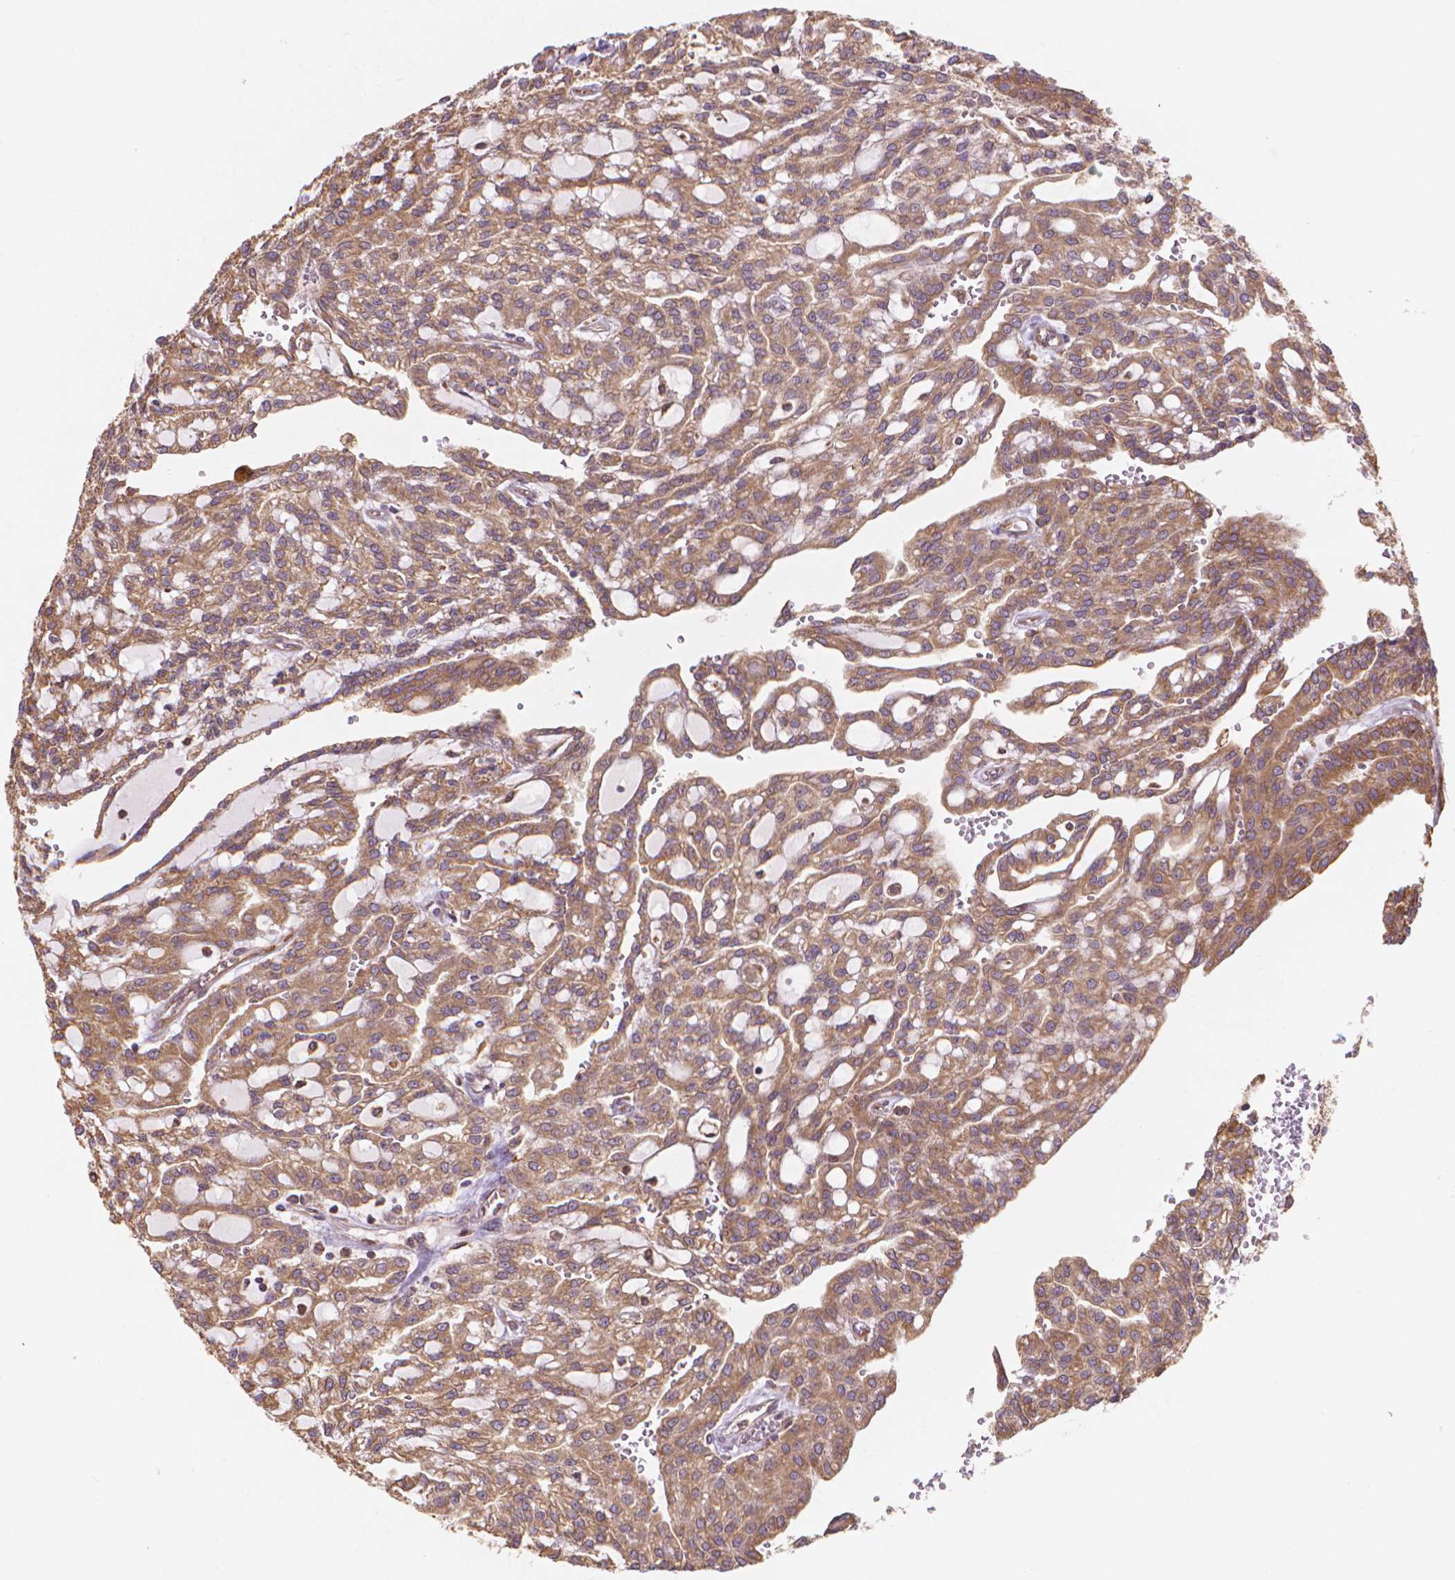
{"staining": {"intensity": "moderate", "quantity": ">75%", "location": "cytoplasmic/membranous"}, "tissue": "renal cancer", "cell_type": "Tumor cells", "image_type": "cancer", "snomed": [{"axis": "morphology", "description": "Adenocarcinoma, NOS"}, {"axis": "topography", "description": "Kidney"}], "caption": "Immunohistochemical staining of renal adenocarcinoma shows medium levels of moderate cytoplasmic/membranous expression in about >75% of tumor cells.", "gene": "TAB2", "patient": {"sex": "male", "age": 63}}